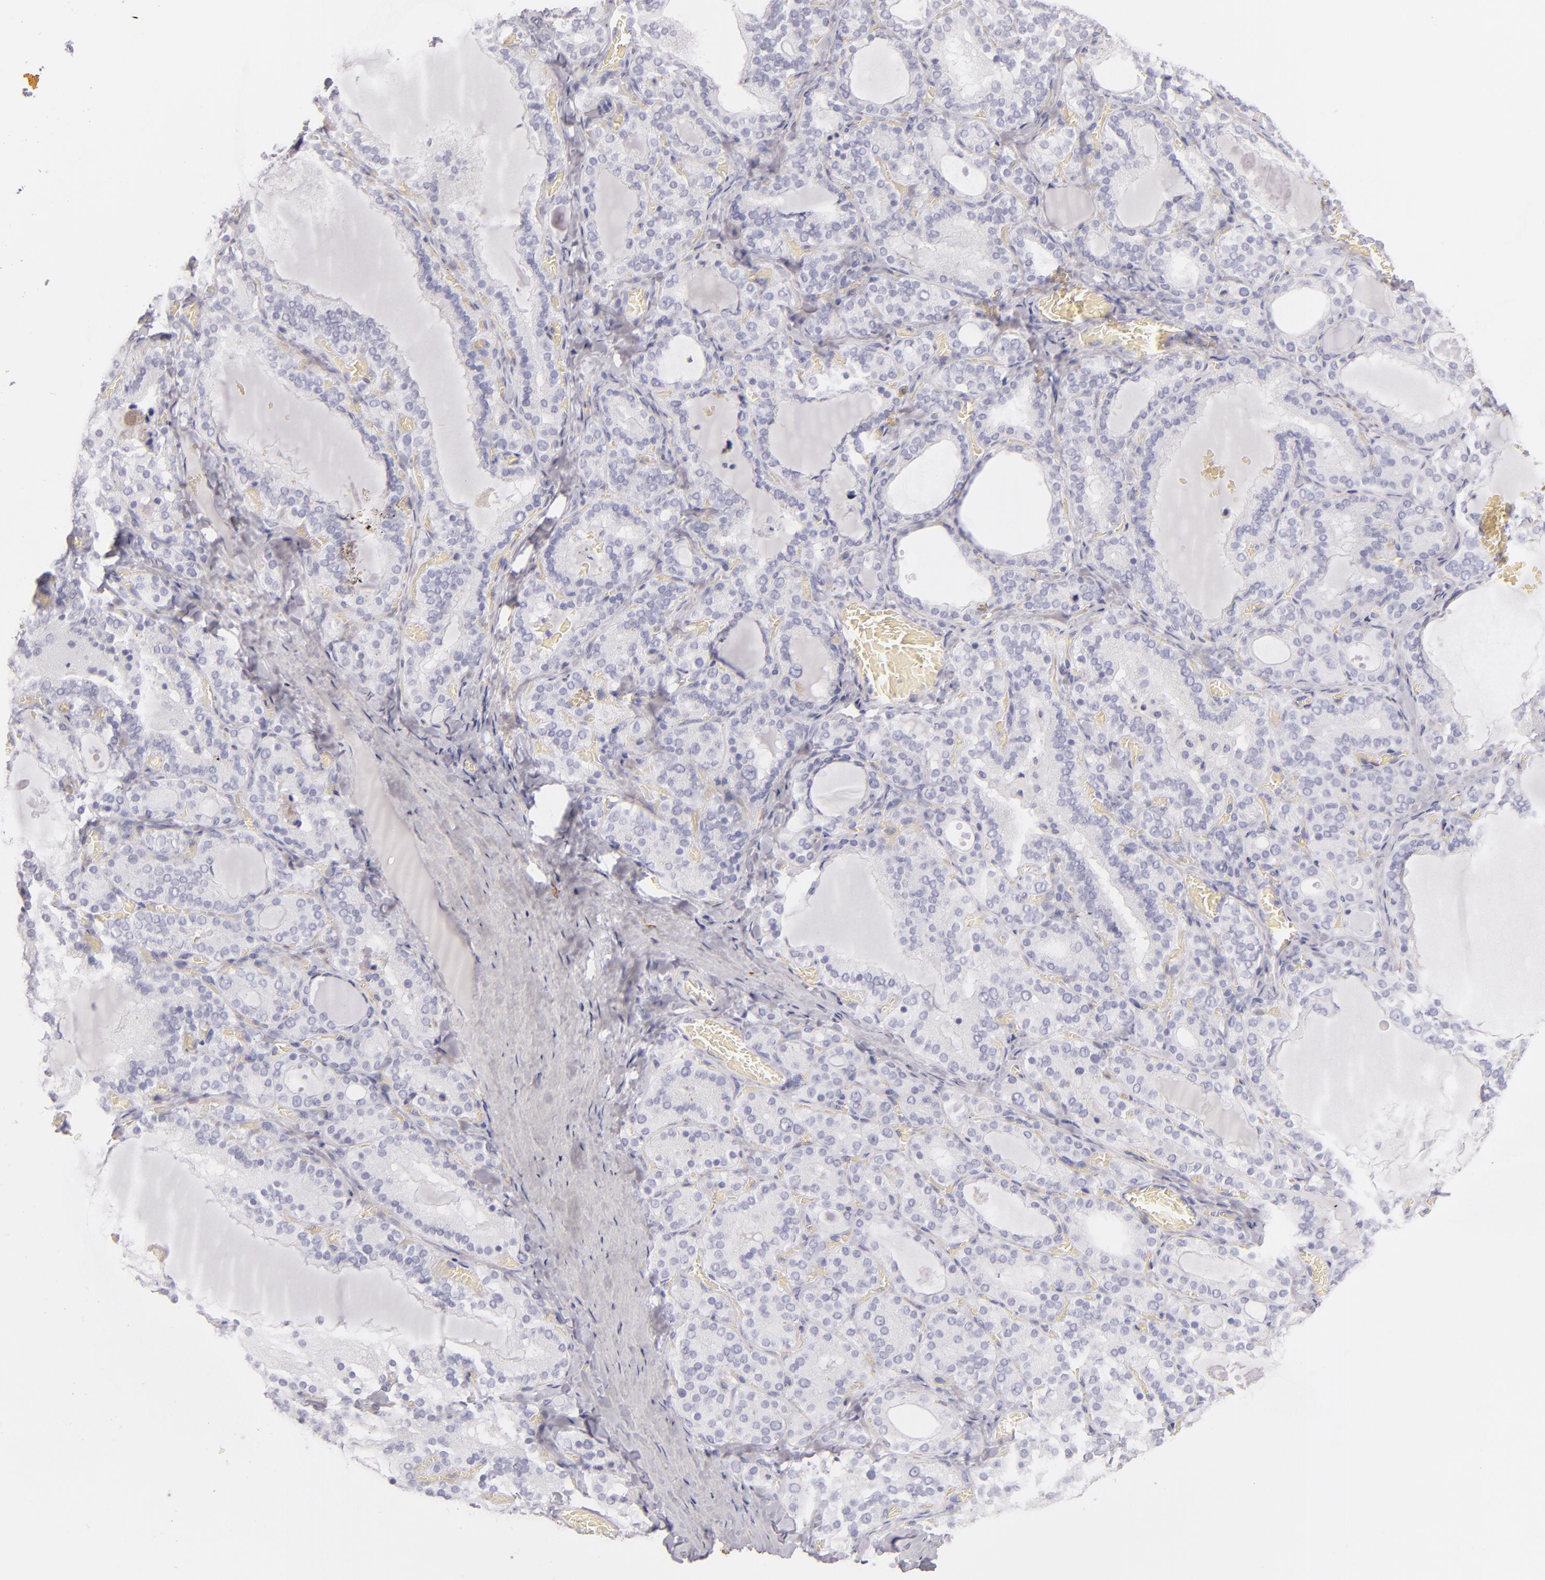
{"staining": {"intensity": "negative", "quantity": "none", "location": "none"}, "tissue": "thyroid gland", "cell_type": "Glandular cells", "image_type": "normal", "snomed": [{"axis": "morphology", "description": "Normal tissue, NOS"}, {"axis": "topography", "description": "Thyroid gland"}], "caption": "Immunohistochemical staining of normal human thyroid gland exhibits no significant expression in glandular cells. (Immunohistochemistry (ihc), brightfield microscopy, high magnification).", "gene": "TPSD1", "patient": {"sex": "female", "age": 33}}